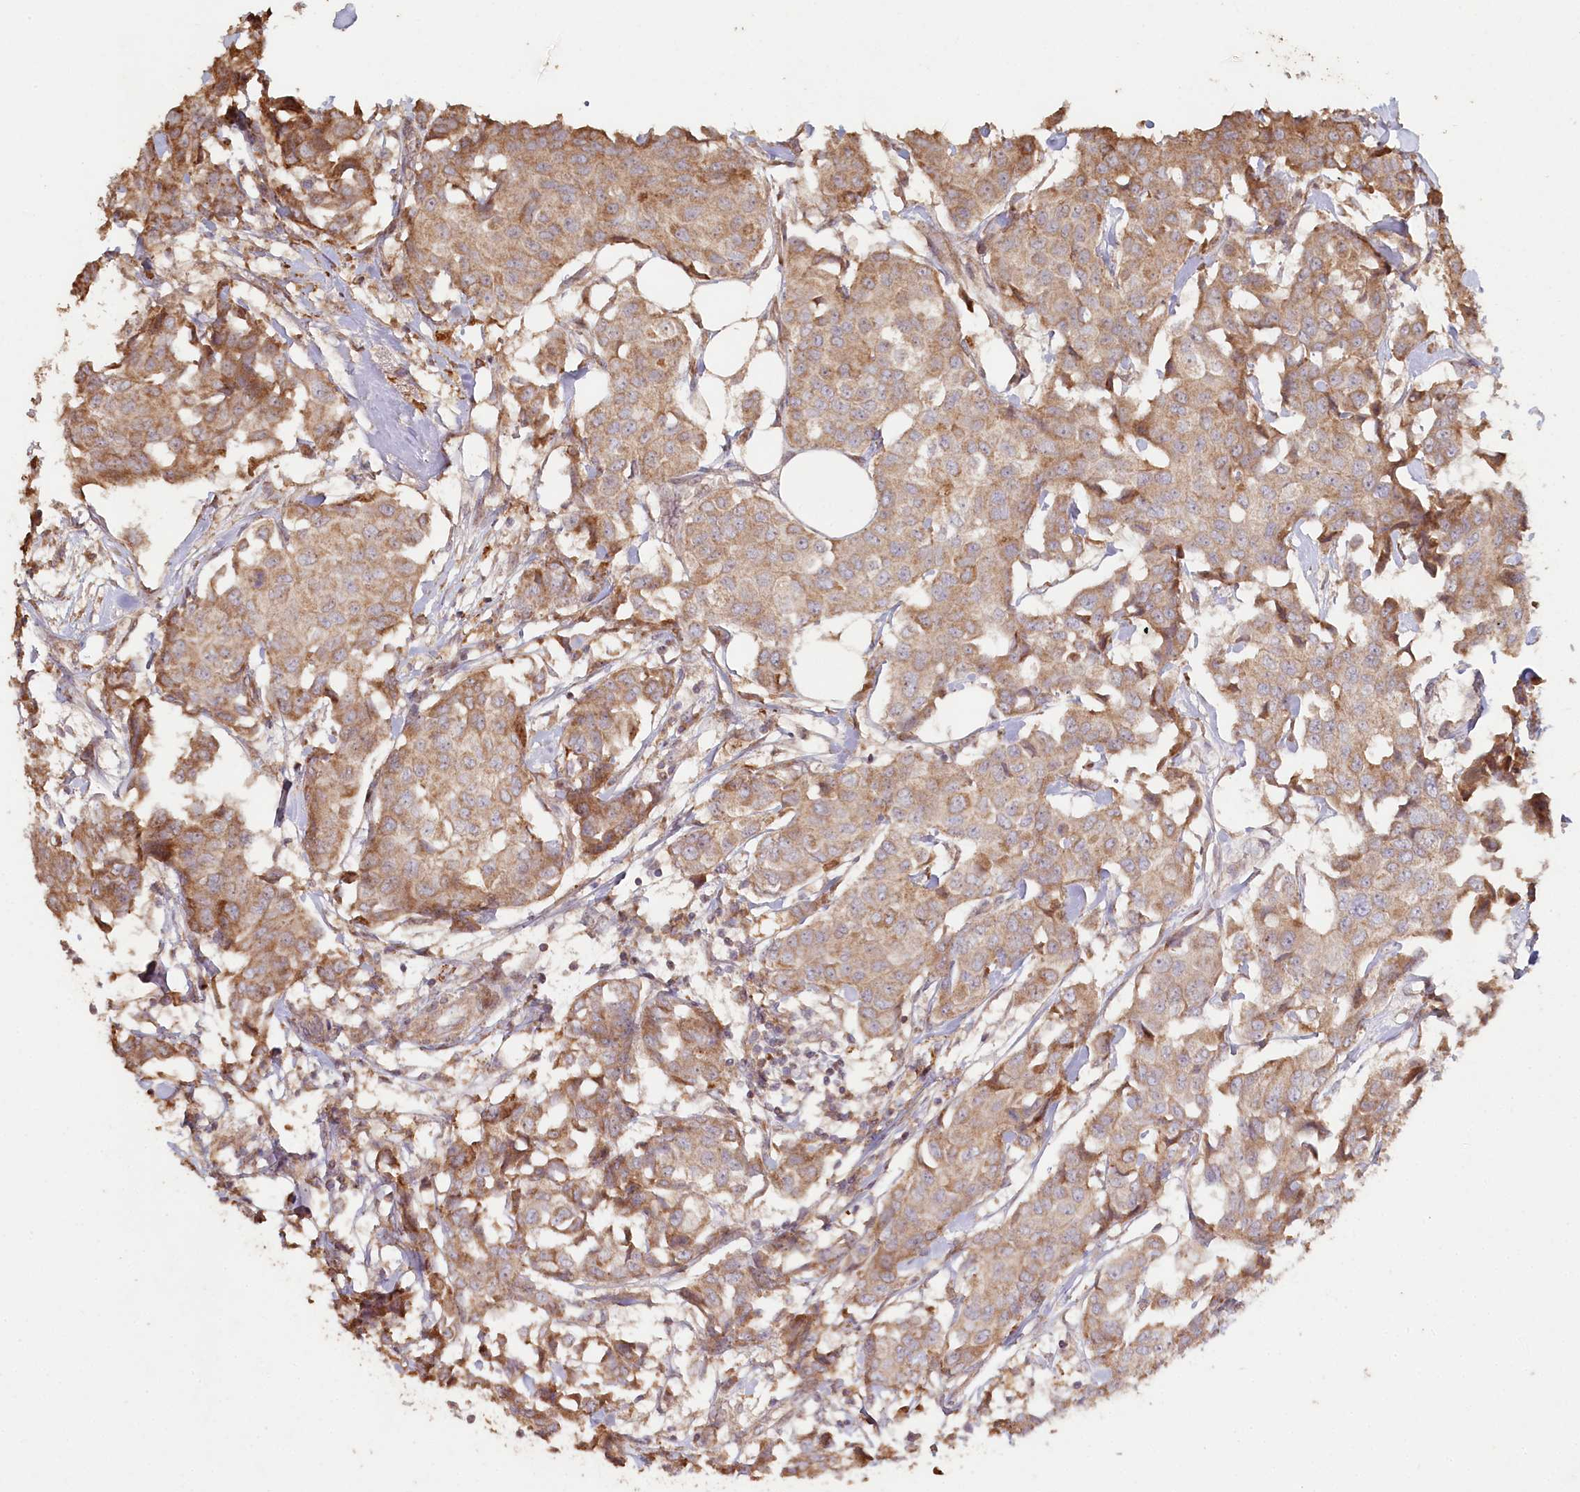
{"staining": {"intensity": "moderate", "quantity": ">75%", "location": "cytoplasmic/membranous"}, "tissue": "breast cancer", "cell_type": "Tumor cells", "image_type": "cancer", "snomed": [{"axis": "morphology", "description": "Duct carcinoma"}, {"axis": "topography", "description": "Breast"}], "caption": "Infiltrating ductal carcinoma (breast) stained with immunohistochemistry exhibits moderate cytoplasmic/membranous positivity in approximately >75% of tumor cells.", "gene": "HAL", "patient": {"sex": "female", "age": 80}}